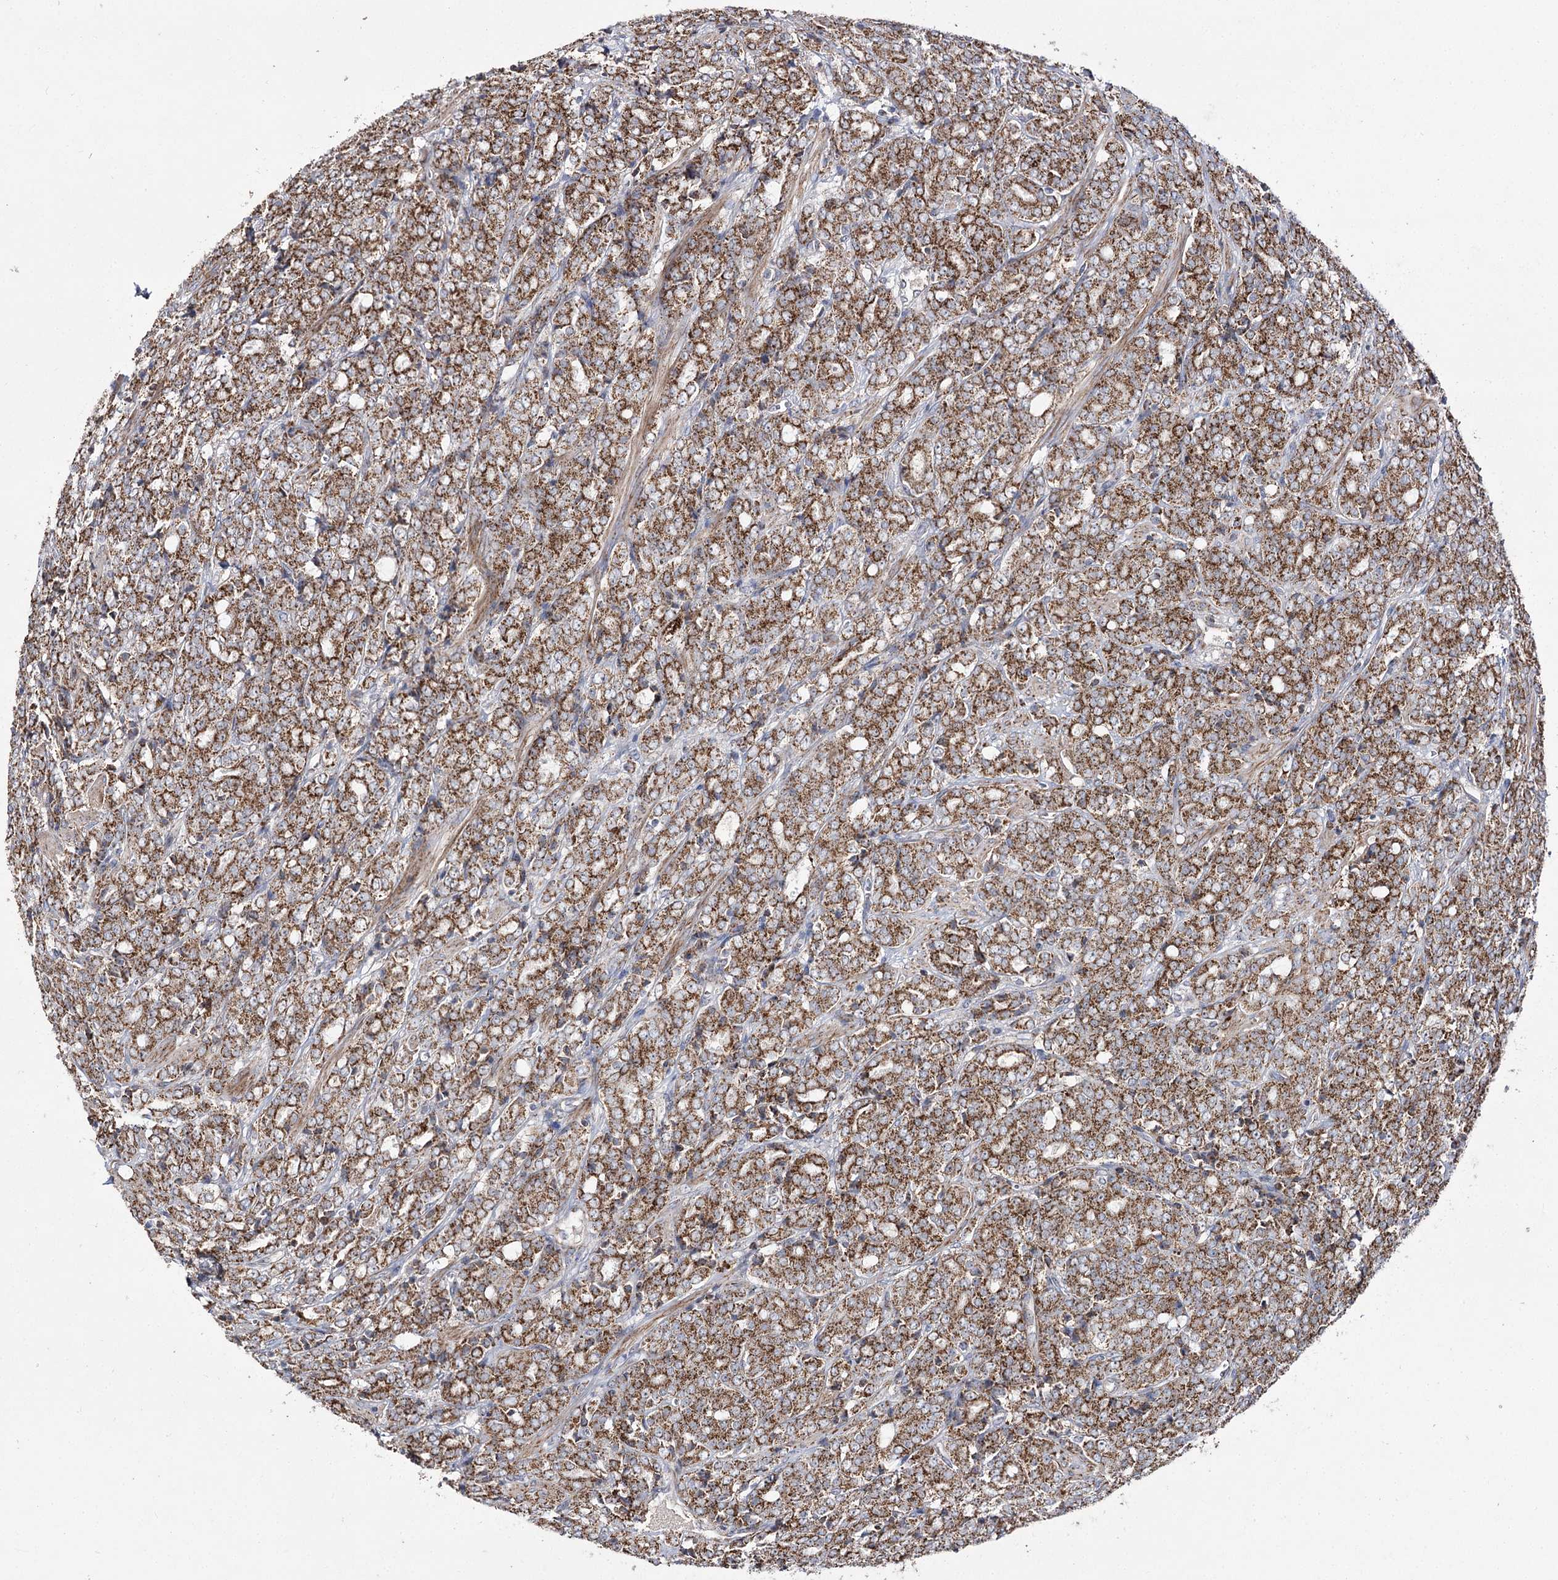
{"staining": {"intensity": "moderate", "quantity": ">75%", "location": "cytoplasmic/membranous"}, "tissue": "prostate cancer", "cell_type": "Tumor cells", "image_type": "cancer", "snomed": [{"axis": "morphology", "description": "Adenocarcinoma, High grade"}, {"axis": "topography", "description": "Prostate"}], "caption": "This is an image of immunohistochemistry (IHC) staining of prostate cancer (high-grade adenocarcinoma), which shows moderate positivity in the cytoplasmic/membranous of tumor cells.", "gene": "NADK2", "patient": {"sex": "male", "age": 62}}